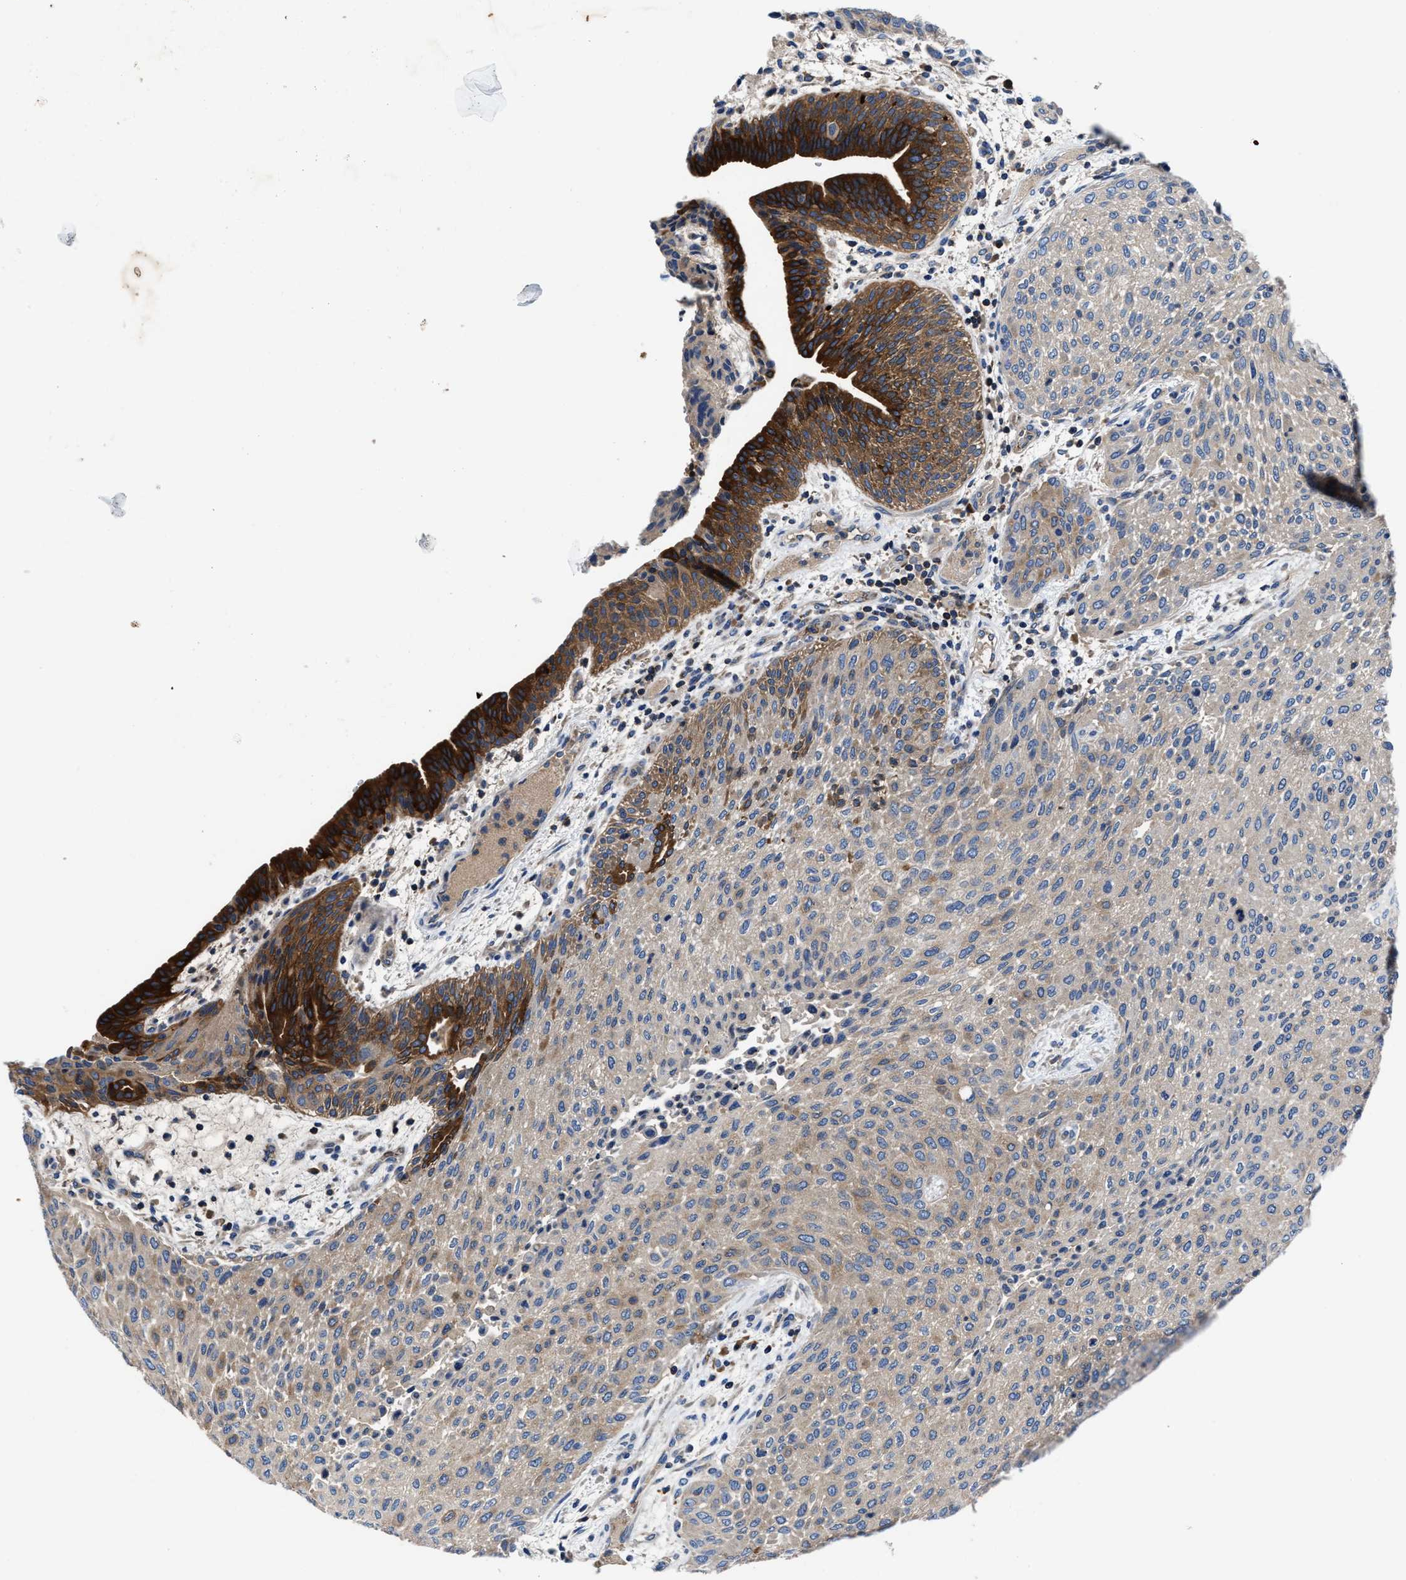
{"staining": {"intensity": "weak", "quantity": ">75%", "location": "cytoplasmic/membranous"}, "tissue": "urothelial cancer", "cell_type": "Tumor cells", "image_type": "cancer", "snomed": [{"axis": "morphology", "description": "Urothelial carcinoma, Low grade"}, {"axis": "morphology", "description": "Urothelial carcinoma, High grade"}, {"axis": "topography", "description": "Urinary bladder"}], "caption": "Immunohistochemical staining of human urothelial carcinoma (low-grade) demonstrates weak cytoplasmic/membranous protein staining in approximately >75% of tumor cells.", "gene": "PHLPP1", "patient": {"sex": "male", "age": 35}}